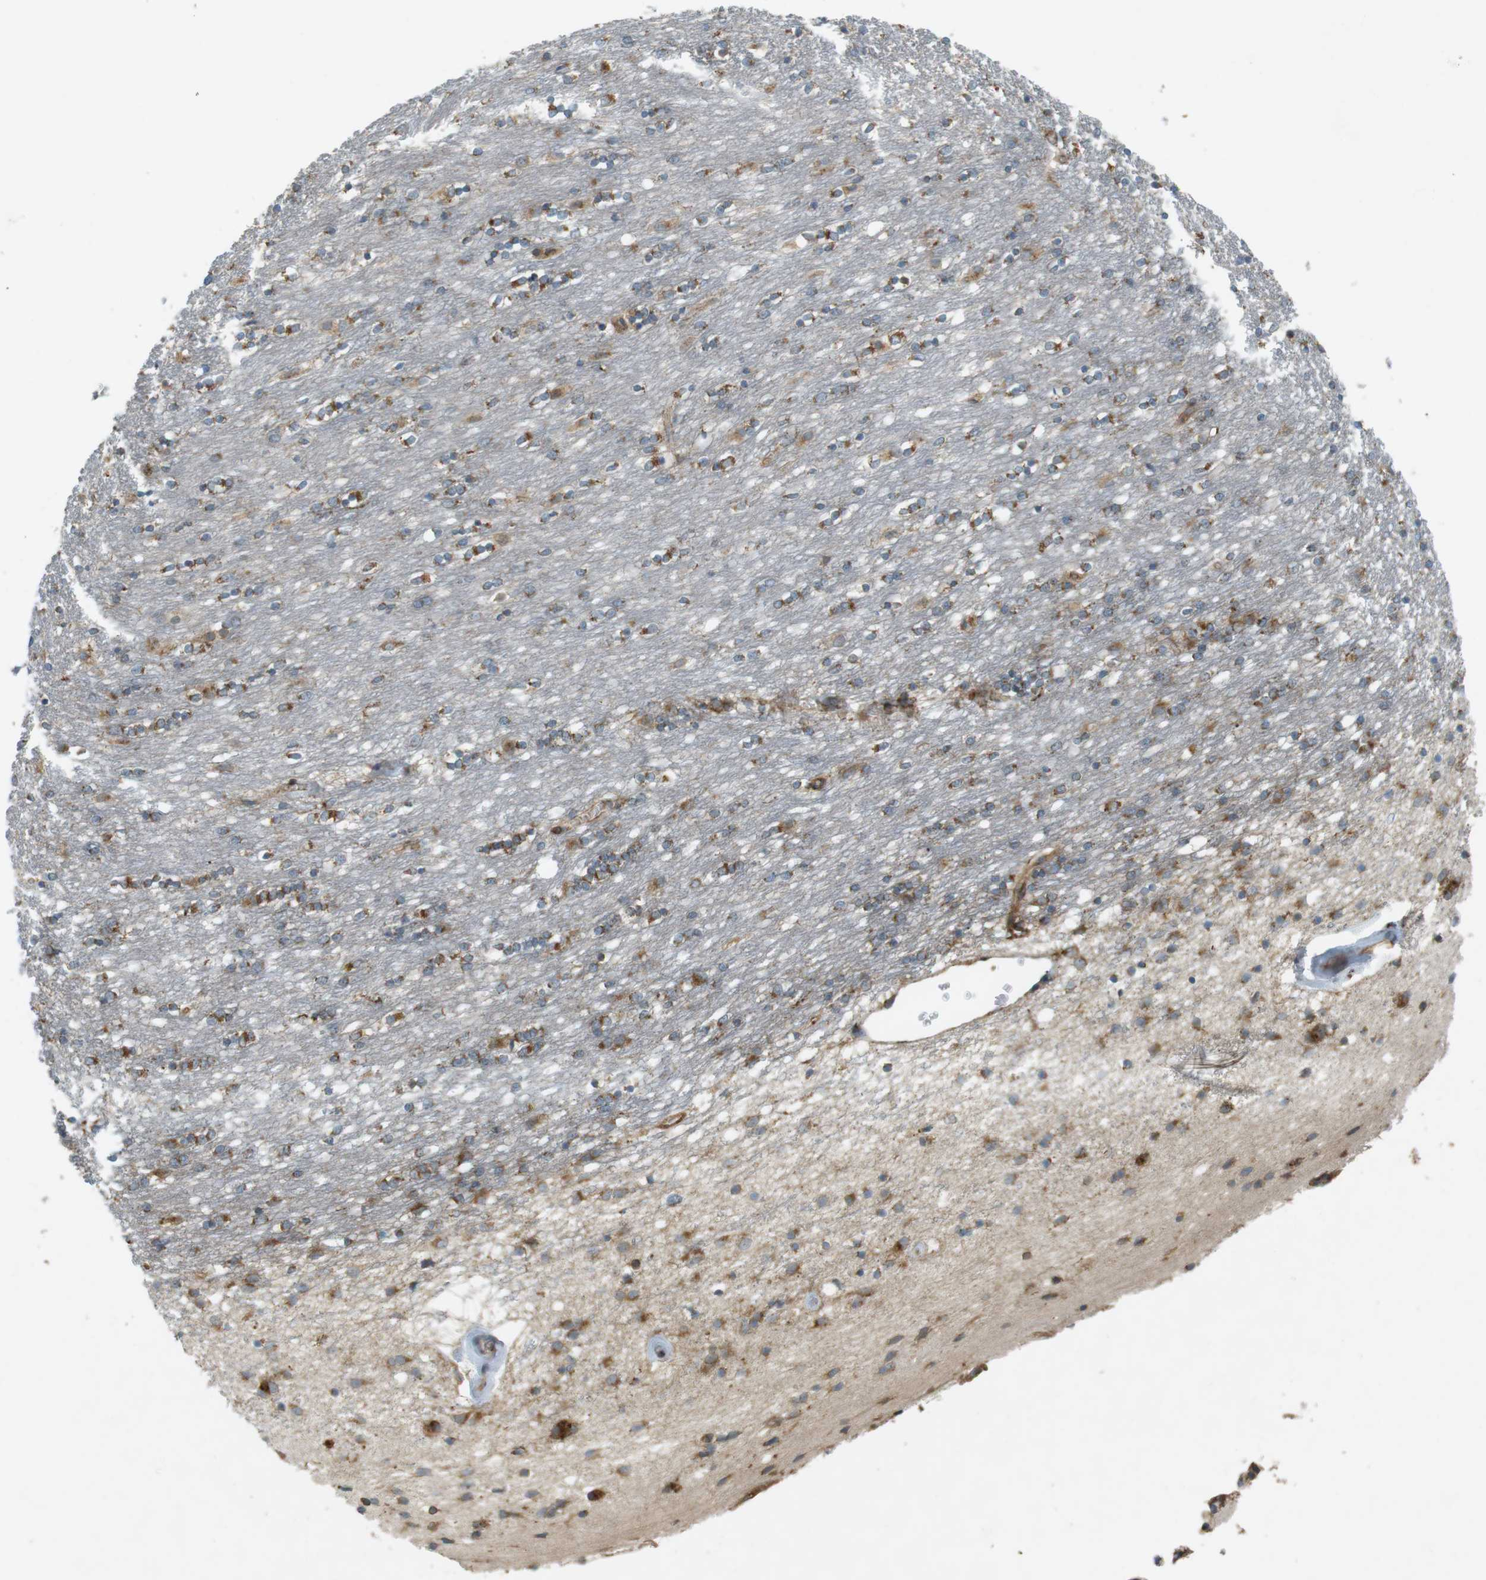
{"staining": {"intensity": "moderate", "quantity": "25%-75%", "location": "cytoplasmic/membranous"}, "tissue": "caudate", "cell_type": "Glial cells", "image_type": "normal", "snomed": [{"axis": "morphology", "description": "Normal tissue, NOS"}, {"axis": "topography", "description": "Lateral ventricle wall"}], "caption": "The photomicrograph reveals staining of unremarkable caudate, revealing moderate cytoplasmic/membranous protein staining (brown color) within glial cells. The staining is performed using DAB (3,3'-diaminobenzidine) brown chromogen to label protein expression. The nuclei are counter-stained blue using hematoxylin.", "gene": "SLC41A1", "patient": {"sex": "female", "age": 54}}